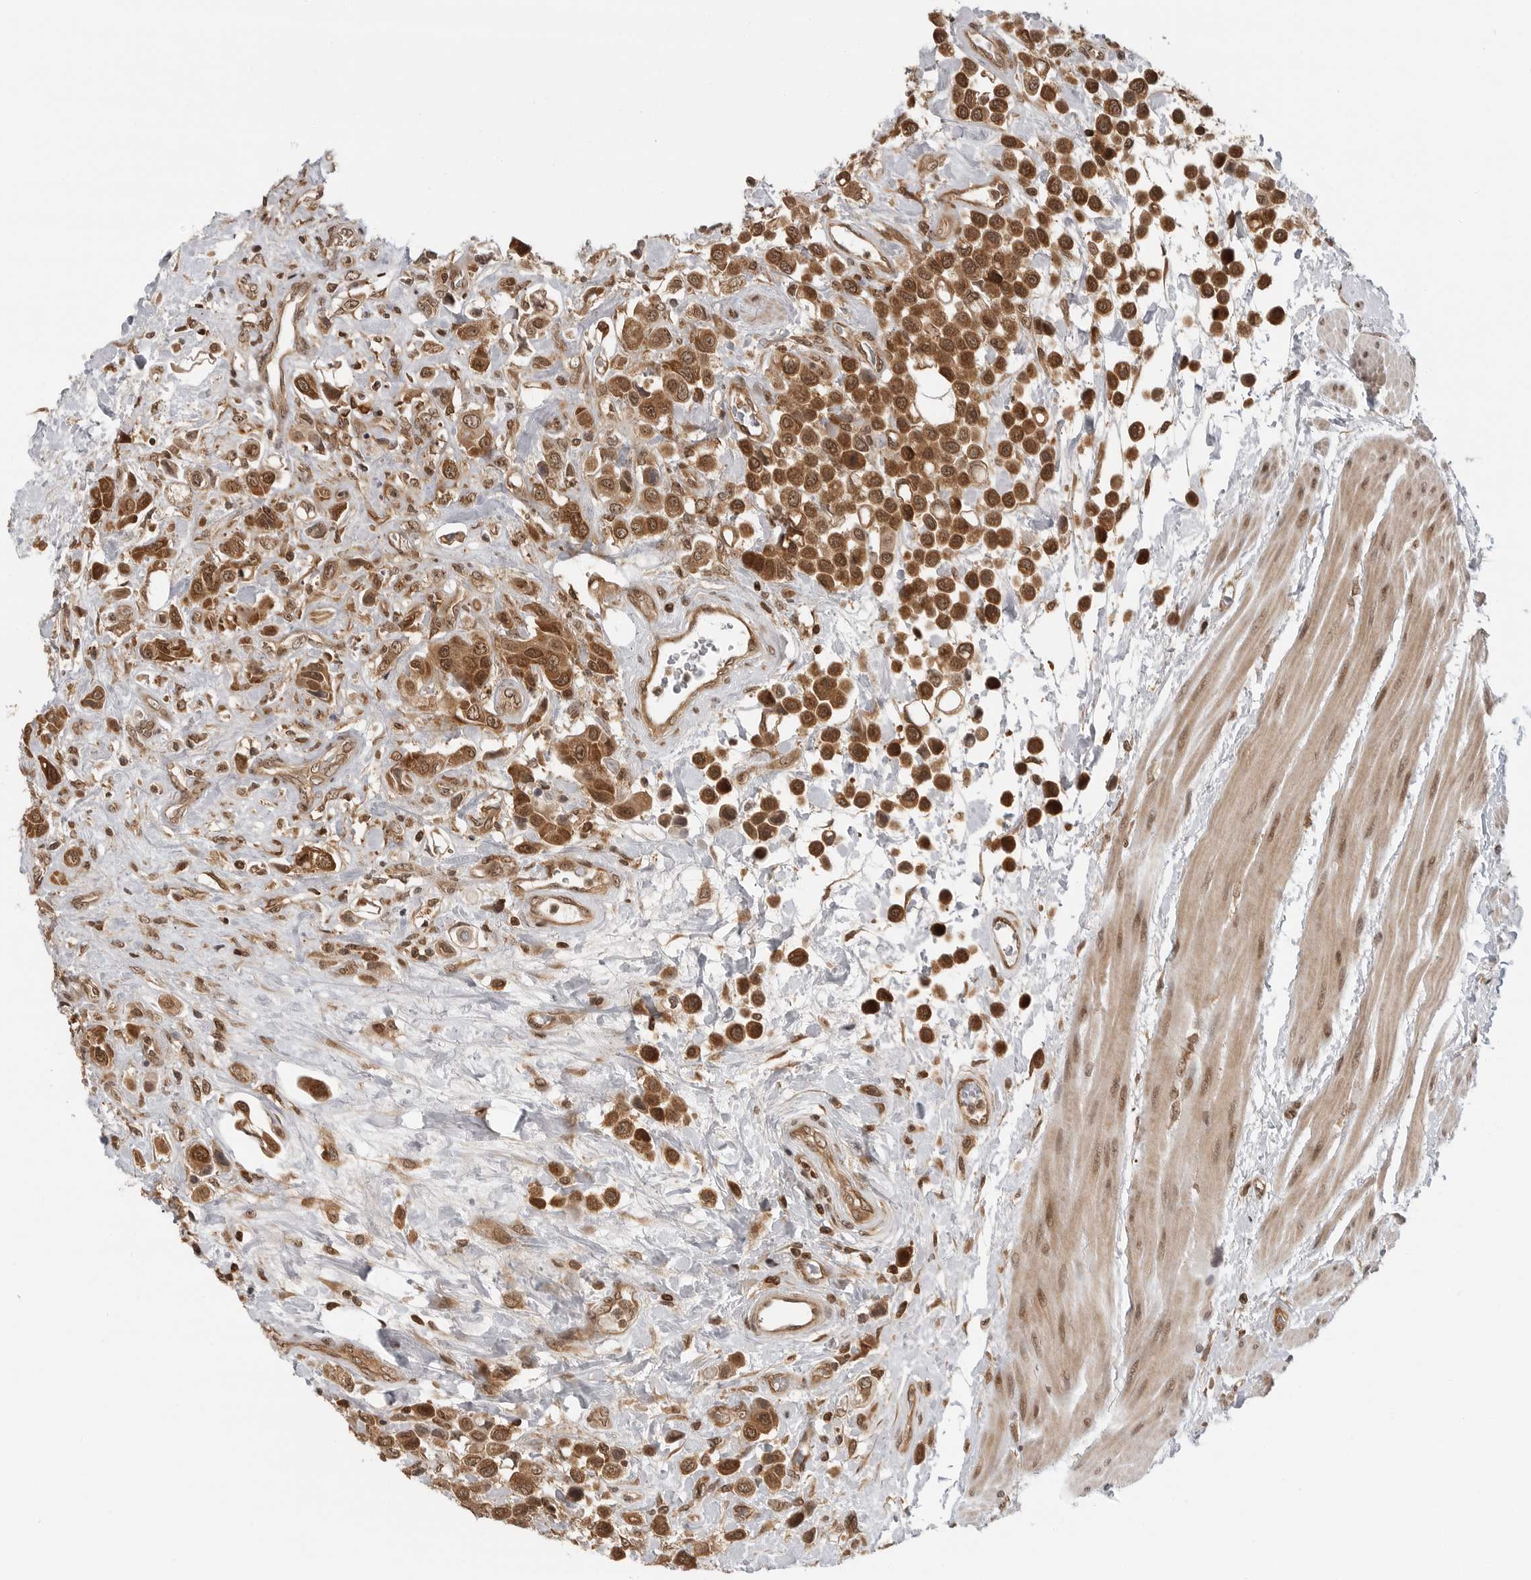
{"staining": {"intensity": "strong", "quantity": ">75%", "location": "cytoplasmic/membranous,nuclear"}, "tissue": "urothelial cancer", "cell_type": "Tumor cells", "image_type": "cancer", "snomed": [{"axis": "morphology", "description": "Urothelial carcinoma, High grade"}, {"axis": "topography", "description": "Urinary bladder"}], "caption": "High-grade urothelial carcinoma was stained to show a protein in brown. There is high levels of strong cytoplasmic/membranous and nuclear staining in approximately >75% of tumor cells.", "gene": "SZRD1", "patient": {"sex": "male", "age": 50}}